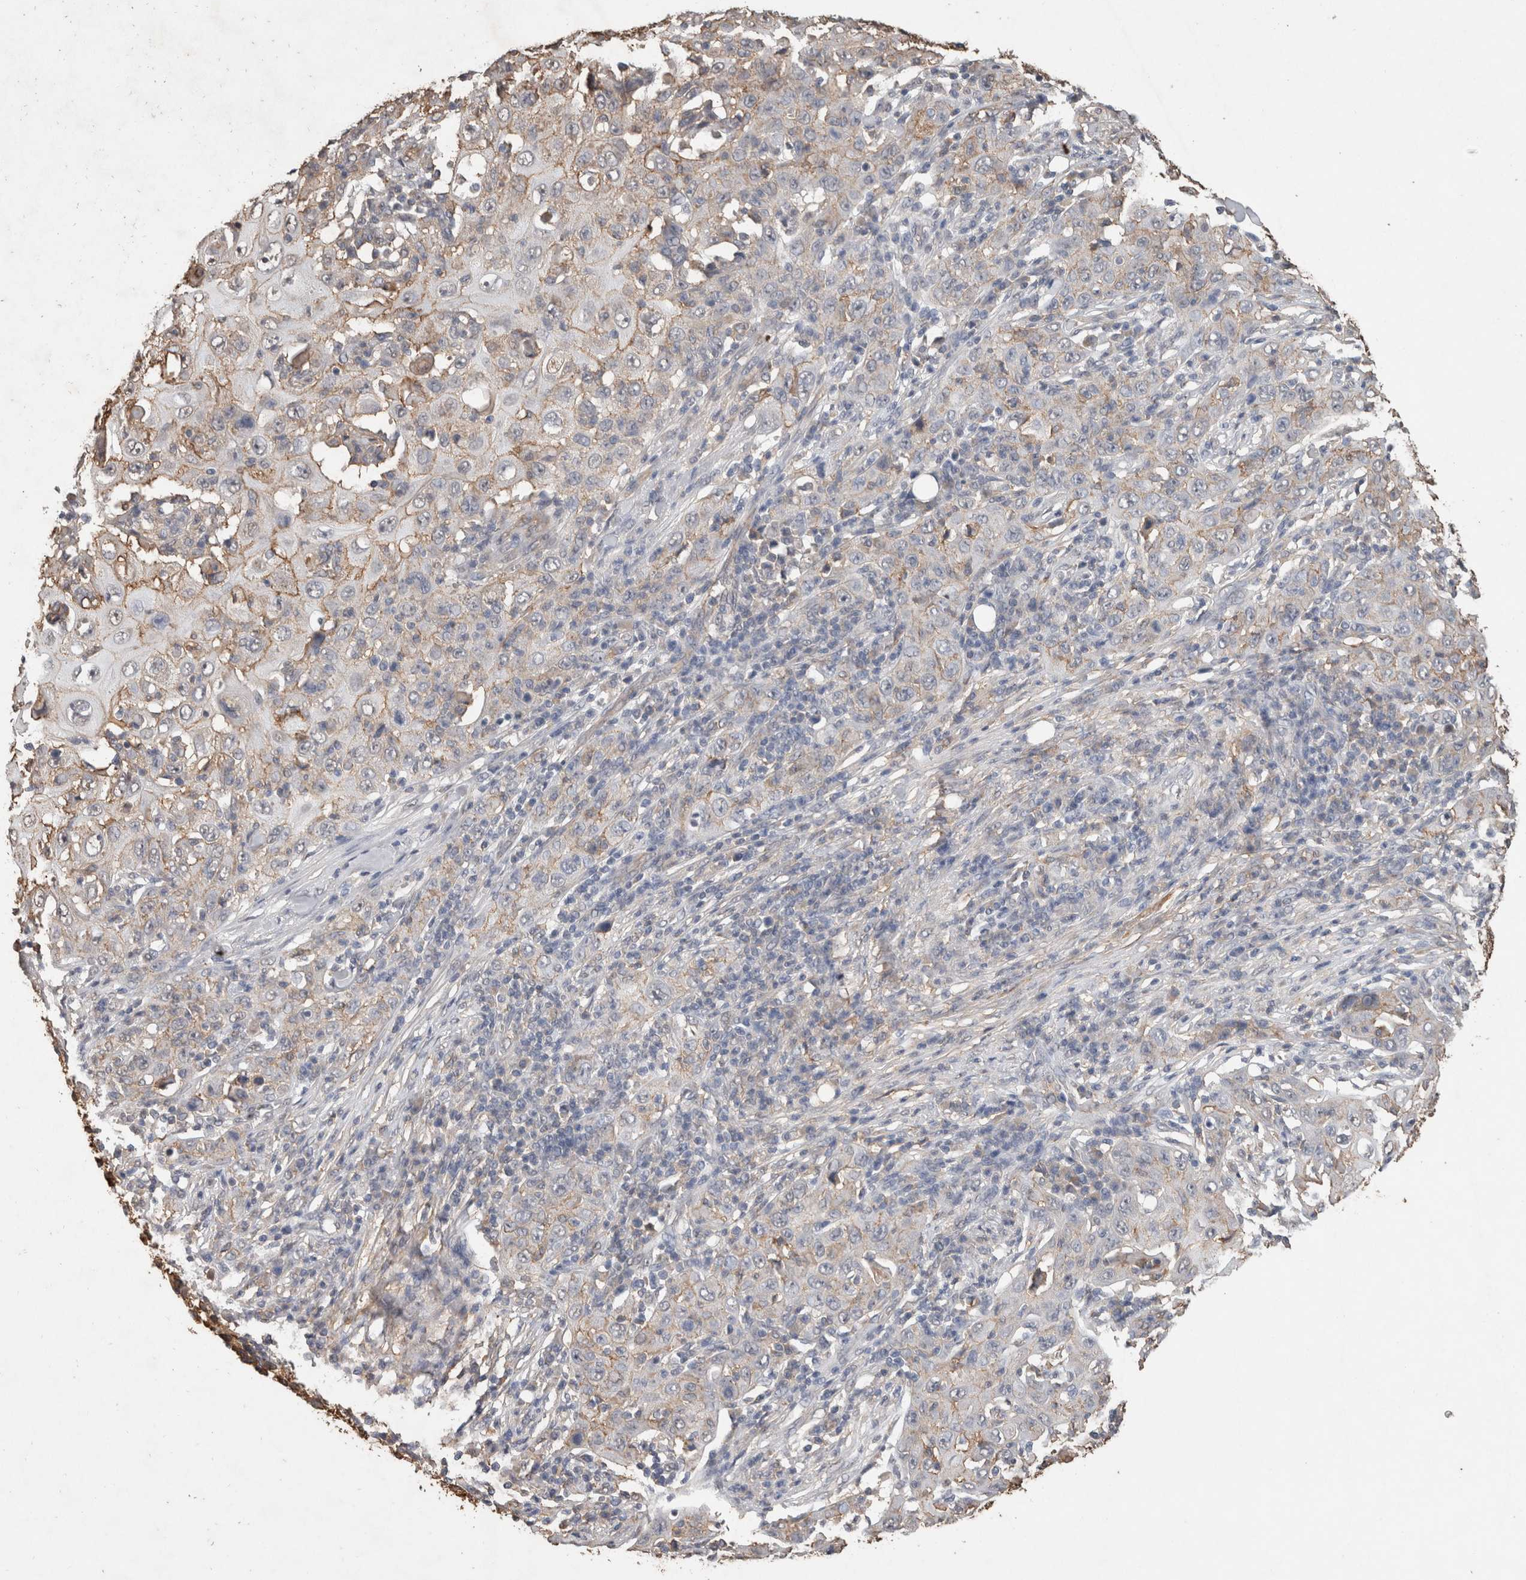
{"staining": {"intensity": "weak", "quantity": "25%-75%", "location": "cytoplasmic/membranous"}, "tissue": "skin cancer", "cell_type": "Tumor cells", "image_type": "cancer", "snomed": [{"axis": "morphology", "description": "Squamous cell carcinoma, NOS"}, {"axis": "topography", "description": "Skin"}], "caption": "This photomicrograph demonstrates immunohistochemistry (IHC) staining of skin squamous cell carcinoma, with low weak cytoplasmic/membranous expression in approximately 25%-75% of tumor cells.", "gene": "S100A10", "patient": {"sex": "female", "age": 88}}